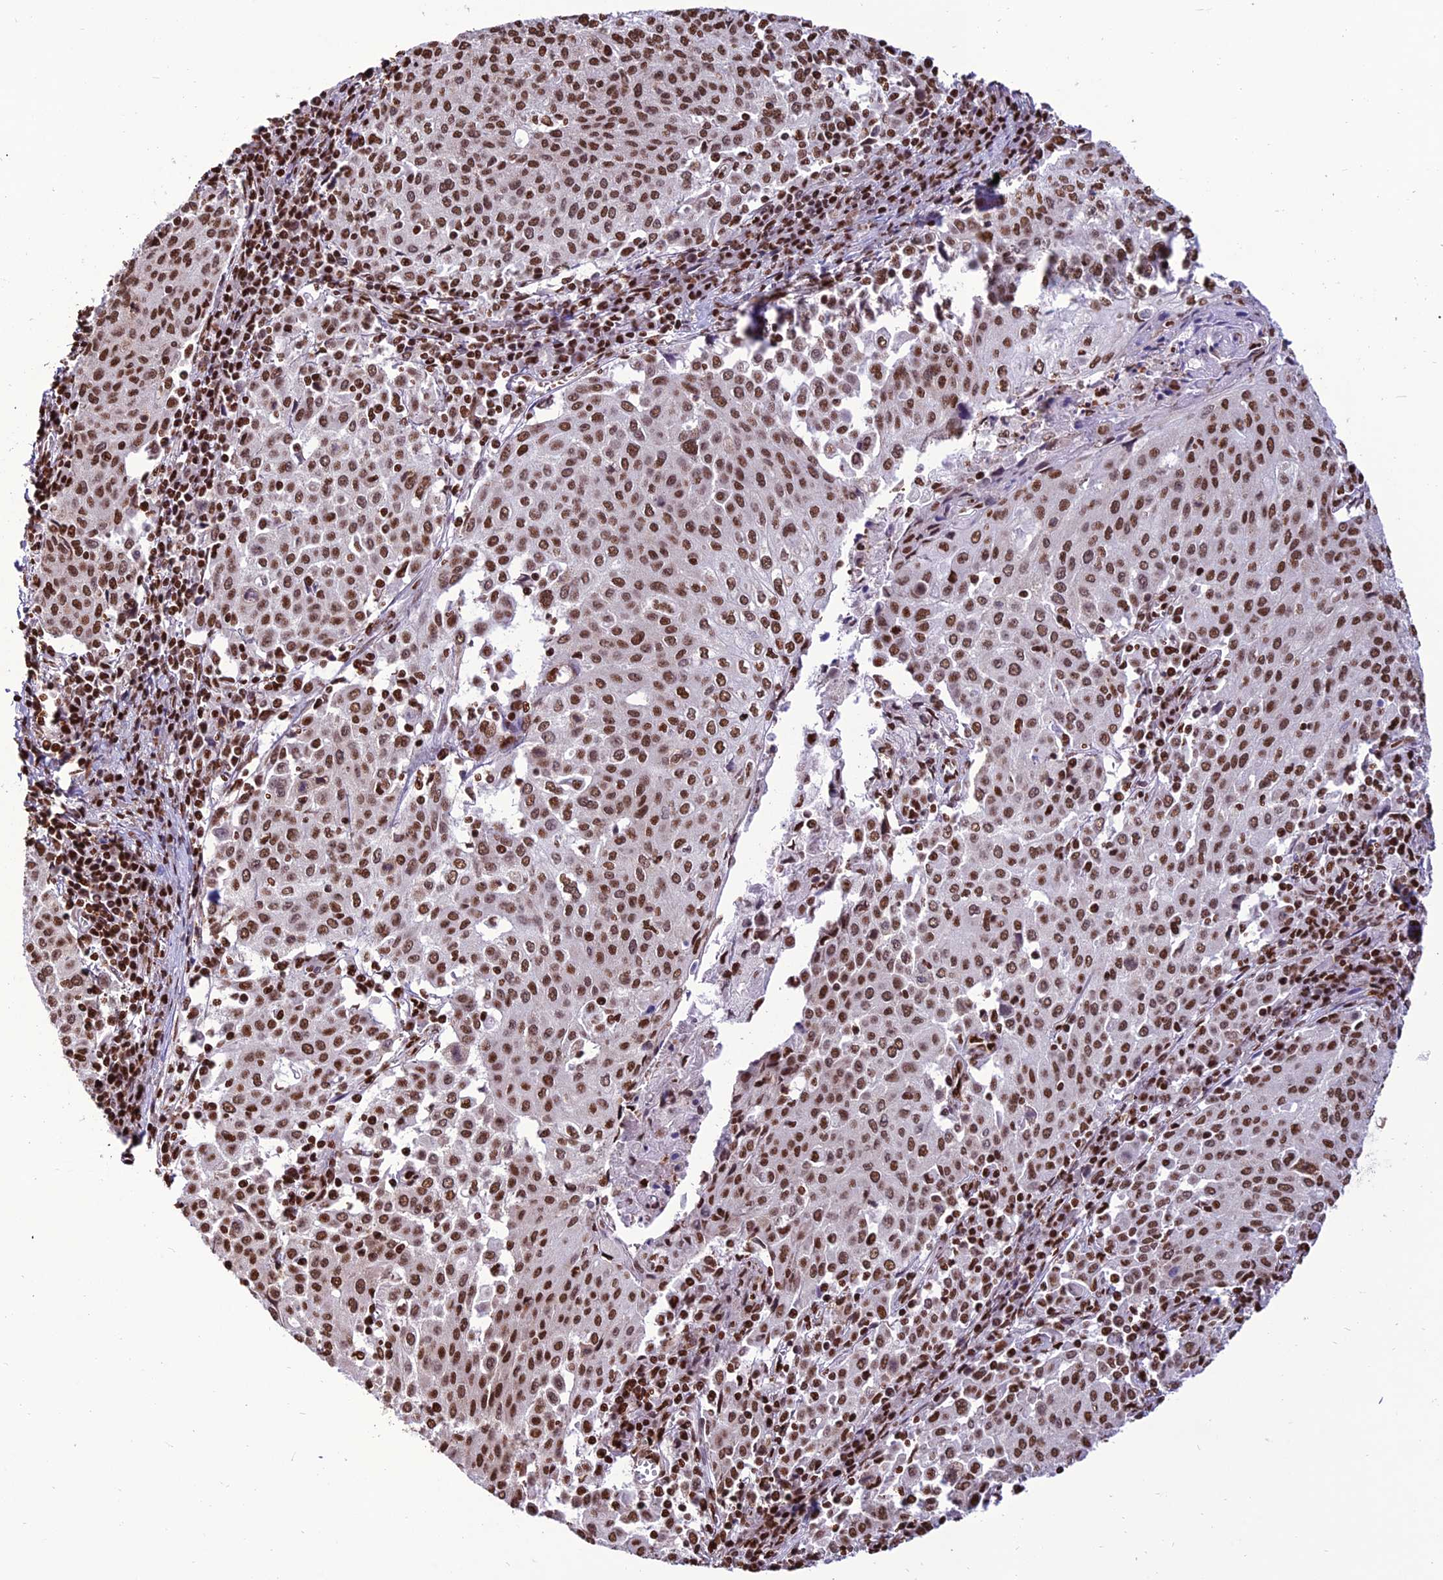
{"staining": {"intensity": "moderate", "quantity": ">75%", "location": "nuclear"}, "tissue": "cervical cancer", "cell_type": "Tumor cells", "image_type": "cancer", "snomed": [{"axis": "morphology", "description": "Squamous cell carcinoma, NOS"}, {"axis": "topography", "description": "Cervix"}], "caption": "Cervical squamous cell carcinoma stained for a protein demonstrates moderate nuclear positivity in tumor cells. (DAB (3,3'-diaminobenzidine) IHC with brightfield microscopy, high magnification).", "gene": "INO80E", "patient": {"sex": "female", "age": 46}}